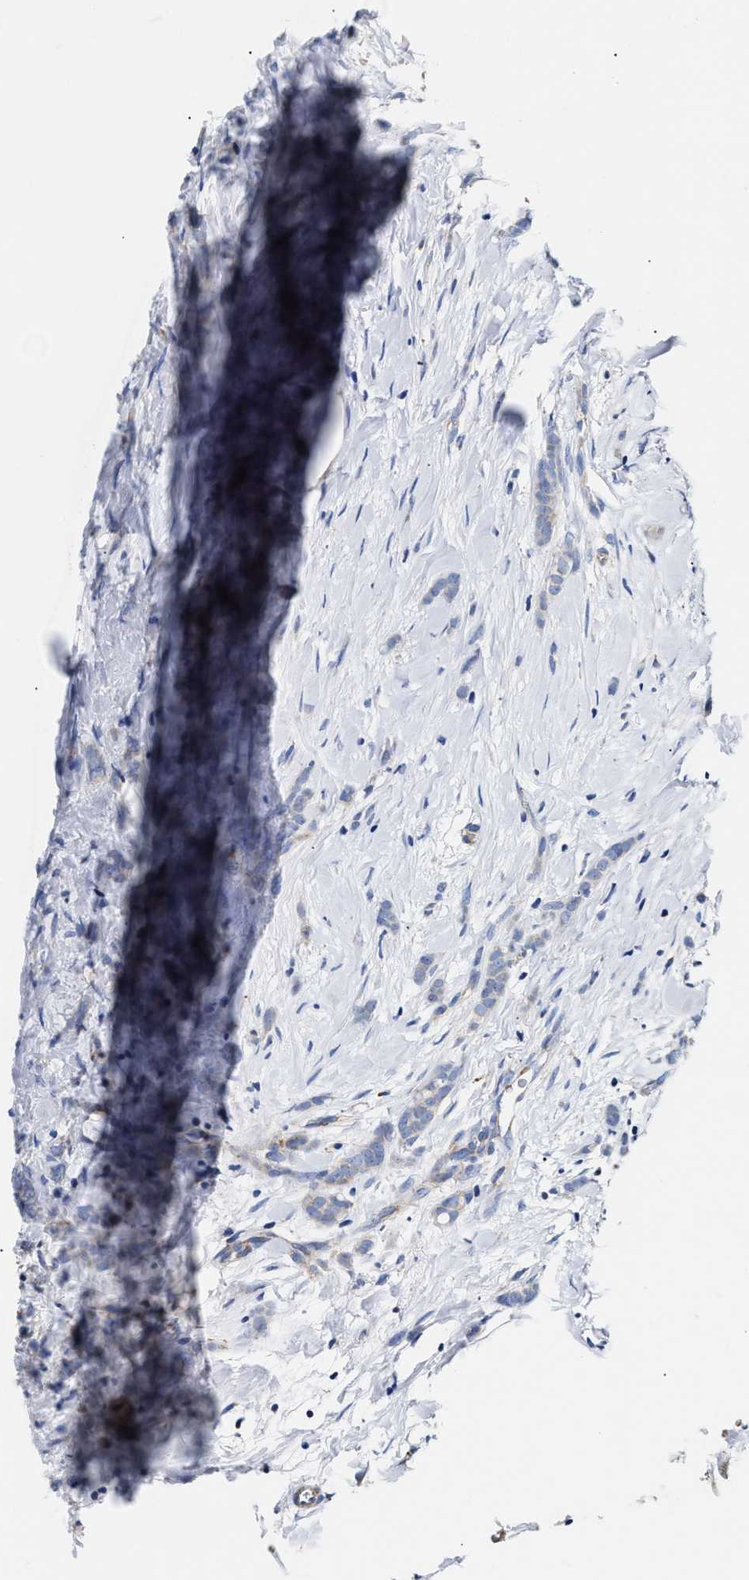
{"staining": {"intensity": "weak", "quantity": "<25%", "location": "cytoplasmic/membranous"}, "tissue": "breast cancer", "cell_type": "Tumor cells", "image_type": "cancer", "snomed": [{"axis": "morphology", "description": "Lobular carcinoma, in situ"}, {"axis": "morphology", "description": "Lobular carcinoma"}, {"axis": "topography", "description": "Breast"}], "caption": "A histopathology image of human breast cancer (lobular carcinoma) is negative for staining in tumor cells. The staining was performed using DAB (3,3'-diaminobenzidine) to visualize the protein expression in brown, while the nuclei were stained in blue with hematoxylin (Magnification: 20x).", "gene": "ACADVL", "patient": {"sex": "female", "age": 41}}